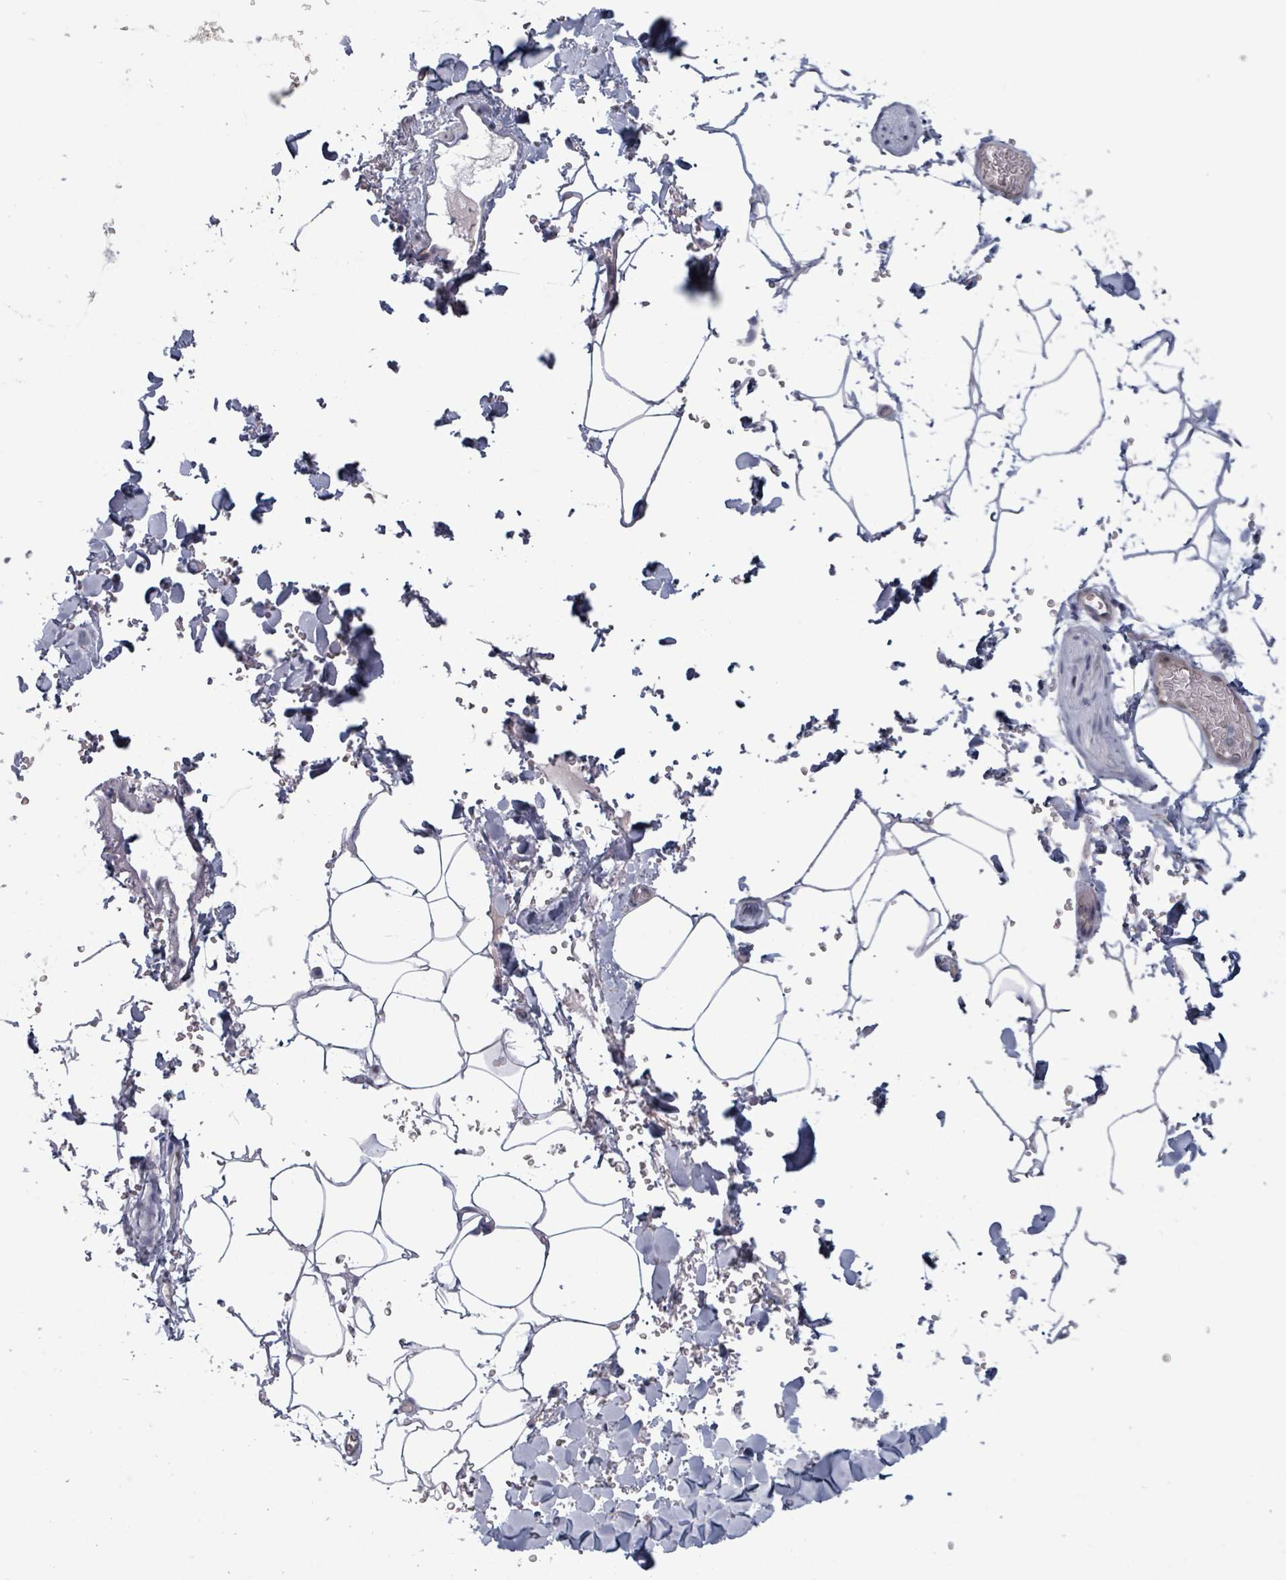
{"staining": {"intensity": "negative", "quantity": "none", "location": "none"}, "tissue": "adipose tissue", "cell_type": "Adipocytes", "image_type": "normal", "snomed": [{"axis": "morphology", "description": "Normal tissue, NOS"}, {"axis": "topography", "description": "Rectum"}, {"axis": "topography", "description": "Peripheral nerve tissue"}], "caption": "The photomicrograph demonstrates no staining of adipocytes in unremarkable adipose tissue. (DAB immunohistochemistry (IHC) with hematoxylin counter stain).", "gene": "FKBP1A", "patient": {"sex": "female", "age": 69}}